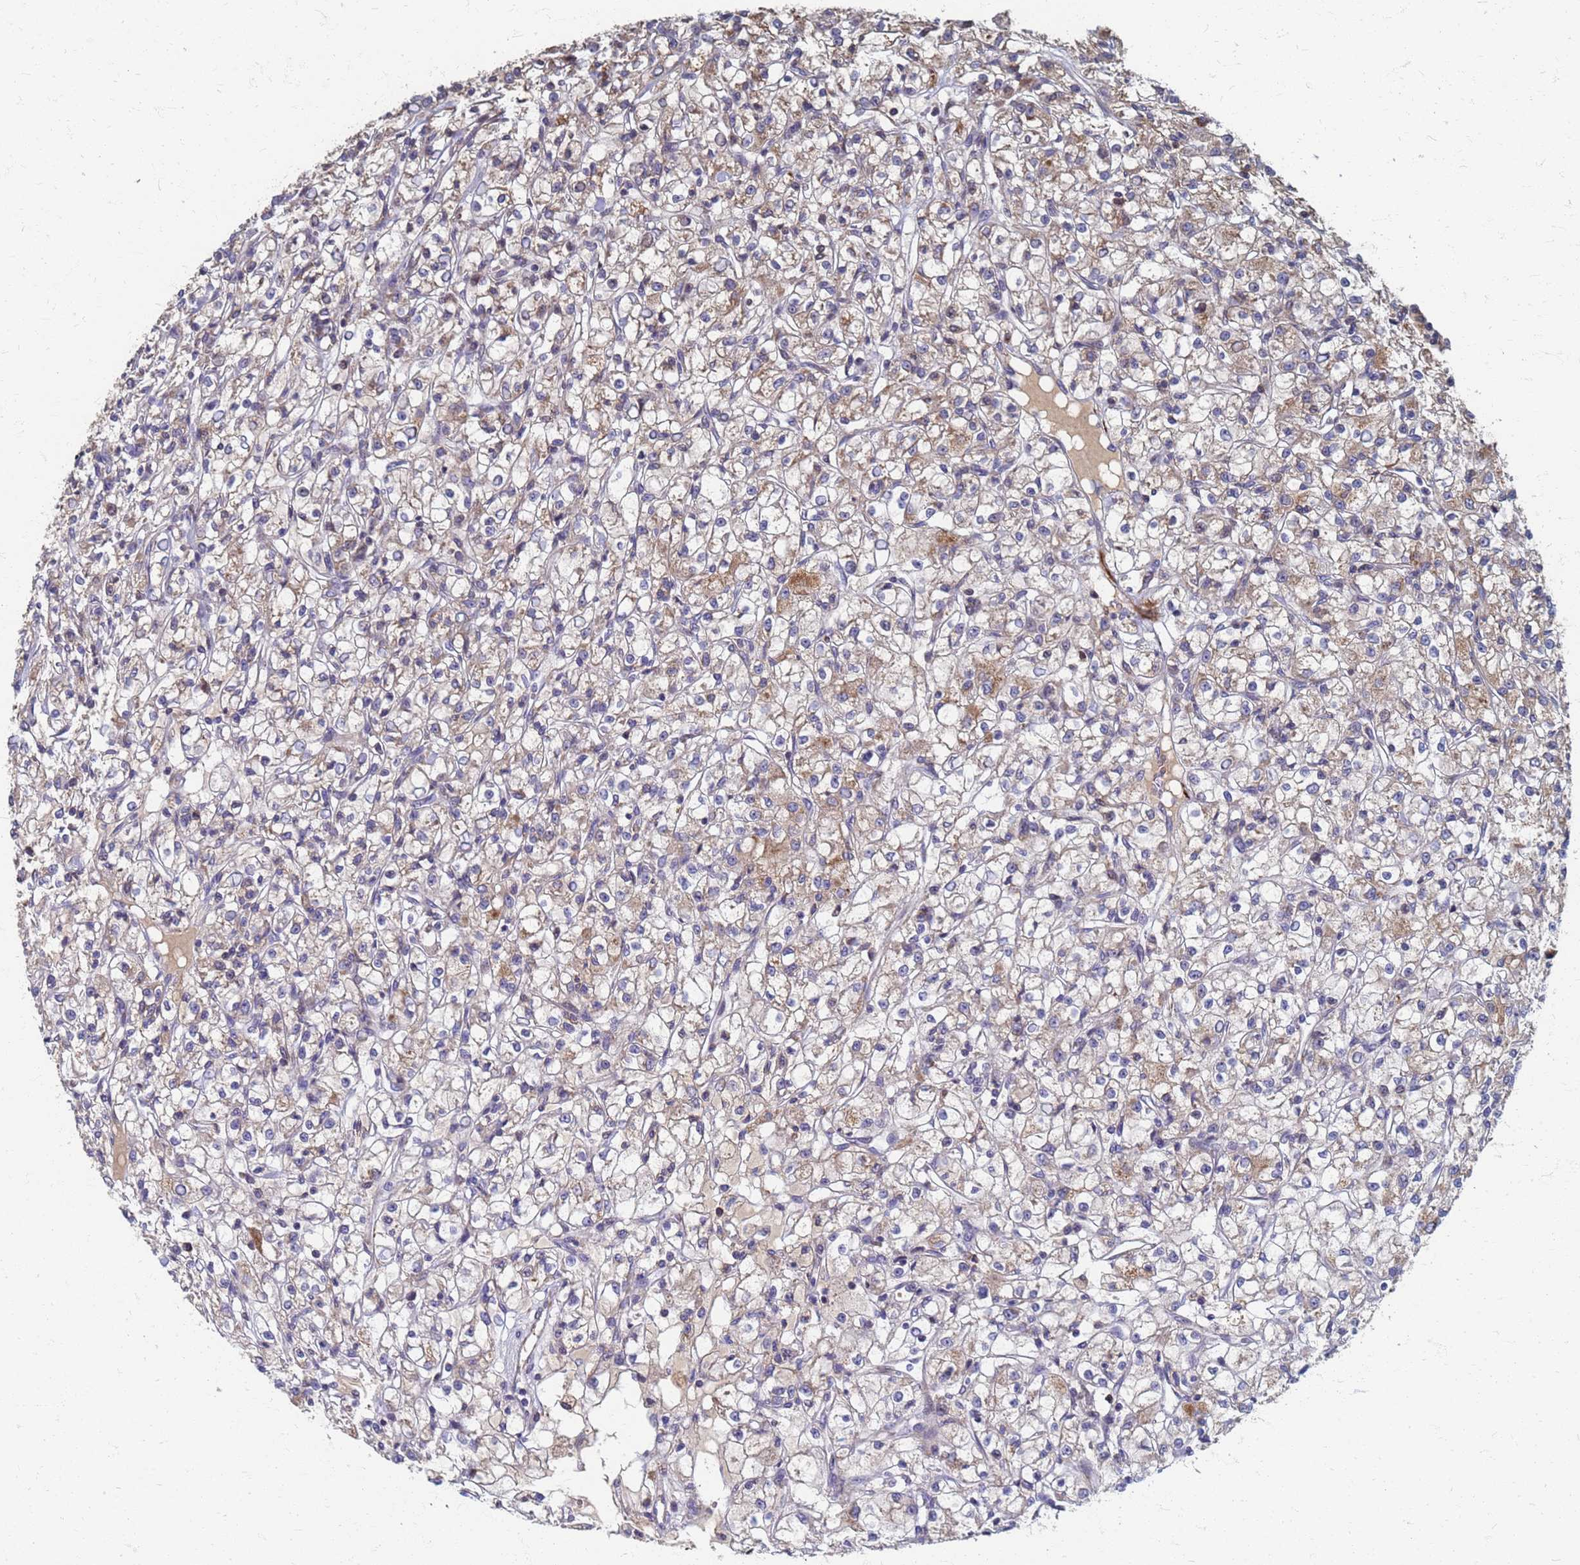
{"staining": {"intensity": "weak", "quantity": "25%-75%", "location": "cytoplasmic/membranous"}, "tissue": "renal cancer", "cell_type": "Tumor cells", "image_type": "cancer", "snomed": [{"axis": "morphology", "description": "Adenocarcinoma, NOS"}, {"axis": "topography", "description": "Kidney"}], "caption": "High-magnification brightfield microscopy of adenocarcinoma (renal) stained with DAB (3,3'-diaminobenzidine) (brown) and counterstained with hematoxylin (blue). tumor cells exhibit weak cytoplasmic/membranous expression is present in approximately25%-75% of cells.", "gene": "ATPAF1", "patient": {"sex": "female", "age": 59}}